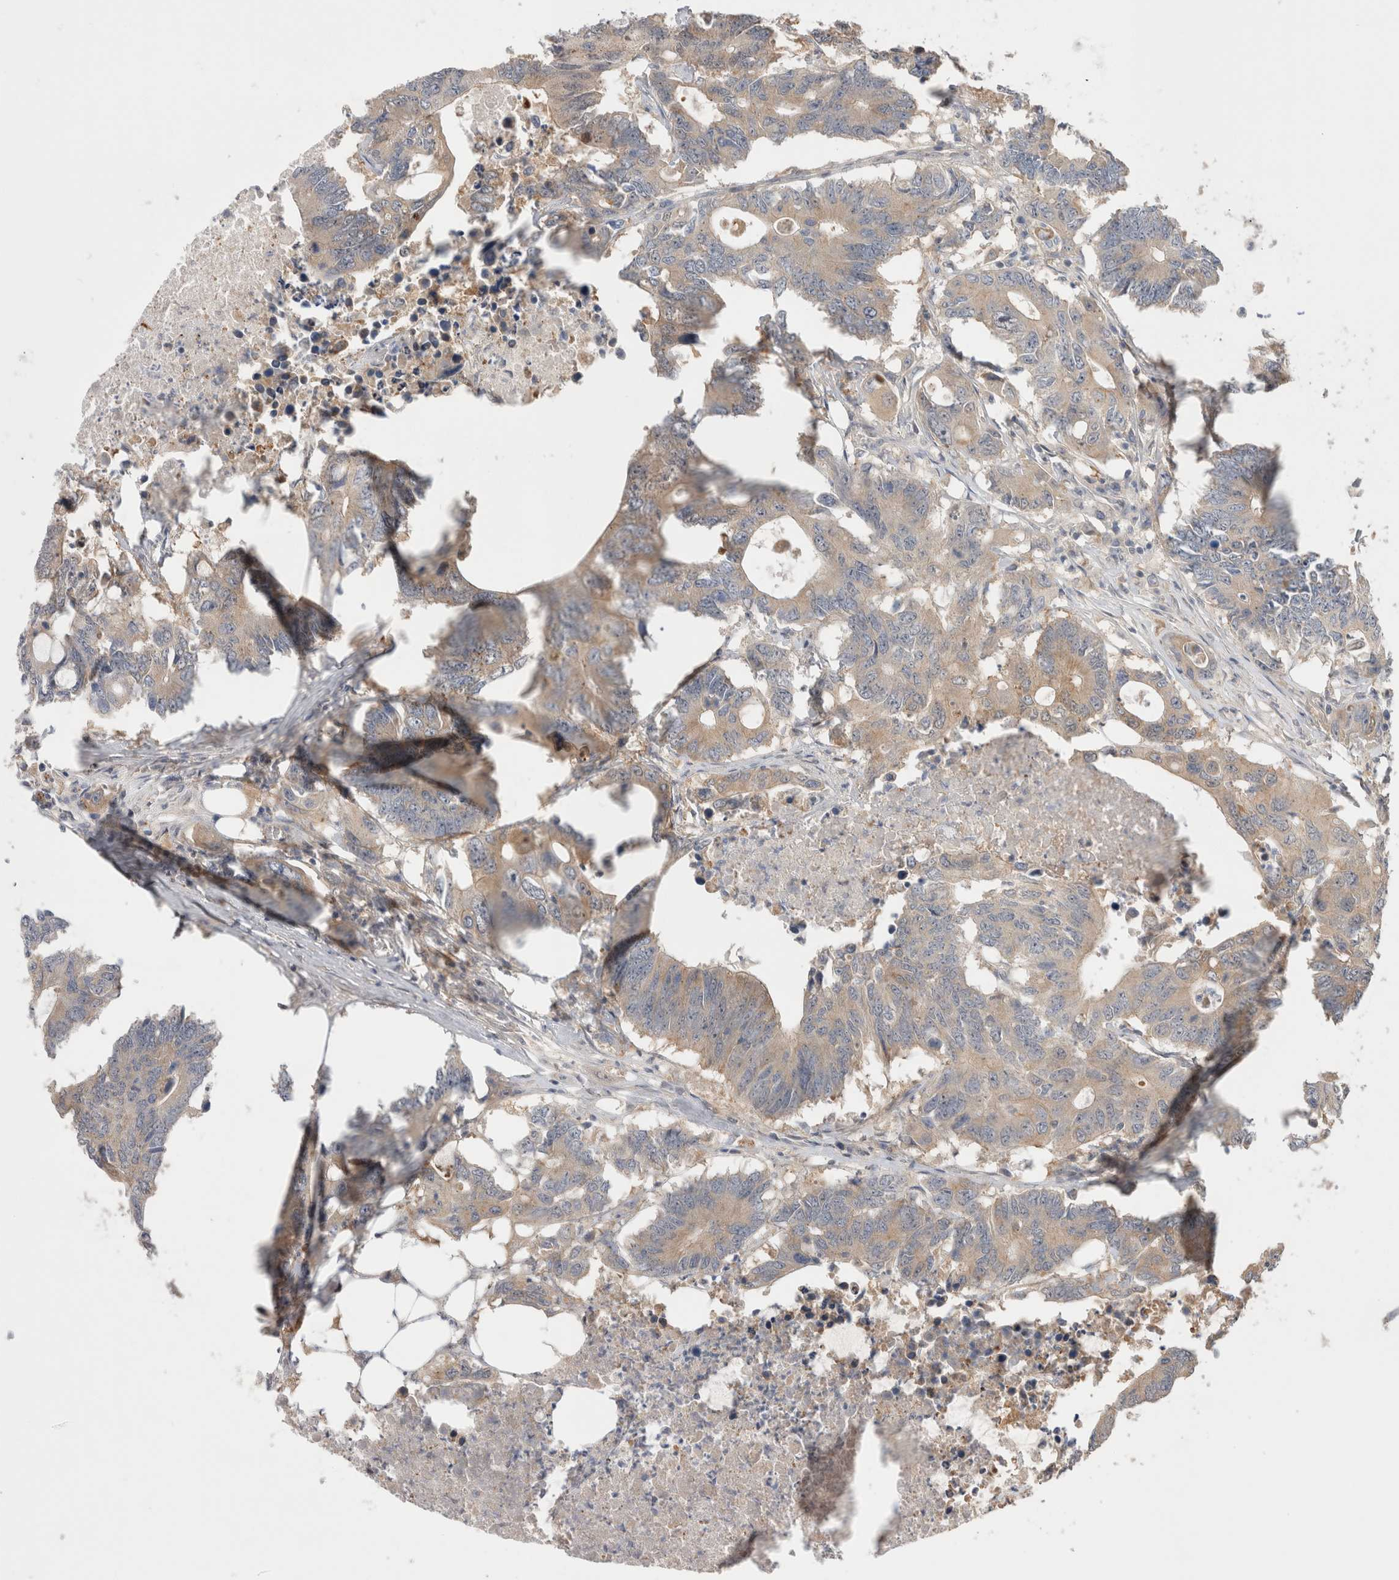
{"staining": {"intensity": "weak", "quantity": ">75%", "location": "cytoplasmic/membranous"}, "tissue": "colorectal cancer", "cell_type": "Tumor cells", "image_type": "cancer", "snomed": [{"axis": "morphology", "description": "Adenocarcinoma, NOS"}, {"axis": "topography", "description": "Colon"}], "caption": "Weak cytoplasmic/membranous staining is appreciated in about >75% of tumor cells in colorectal adenocarcinoma.", "gene": "SLC29A1", "patient": {"sex": "male", "age": 71}}